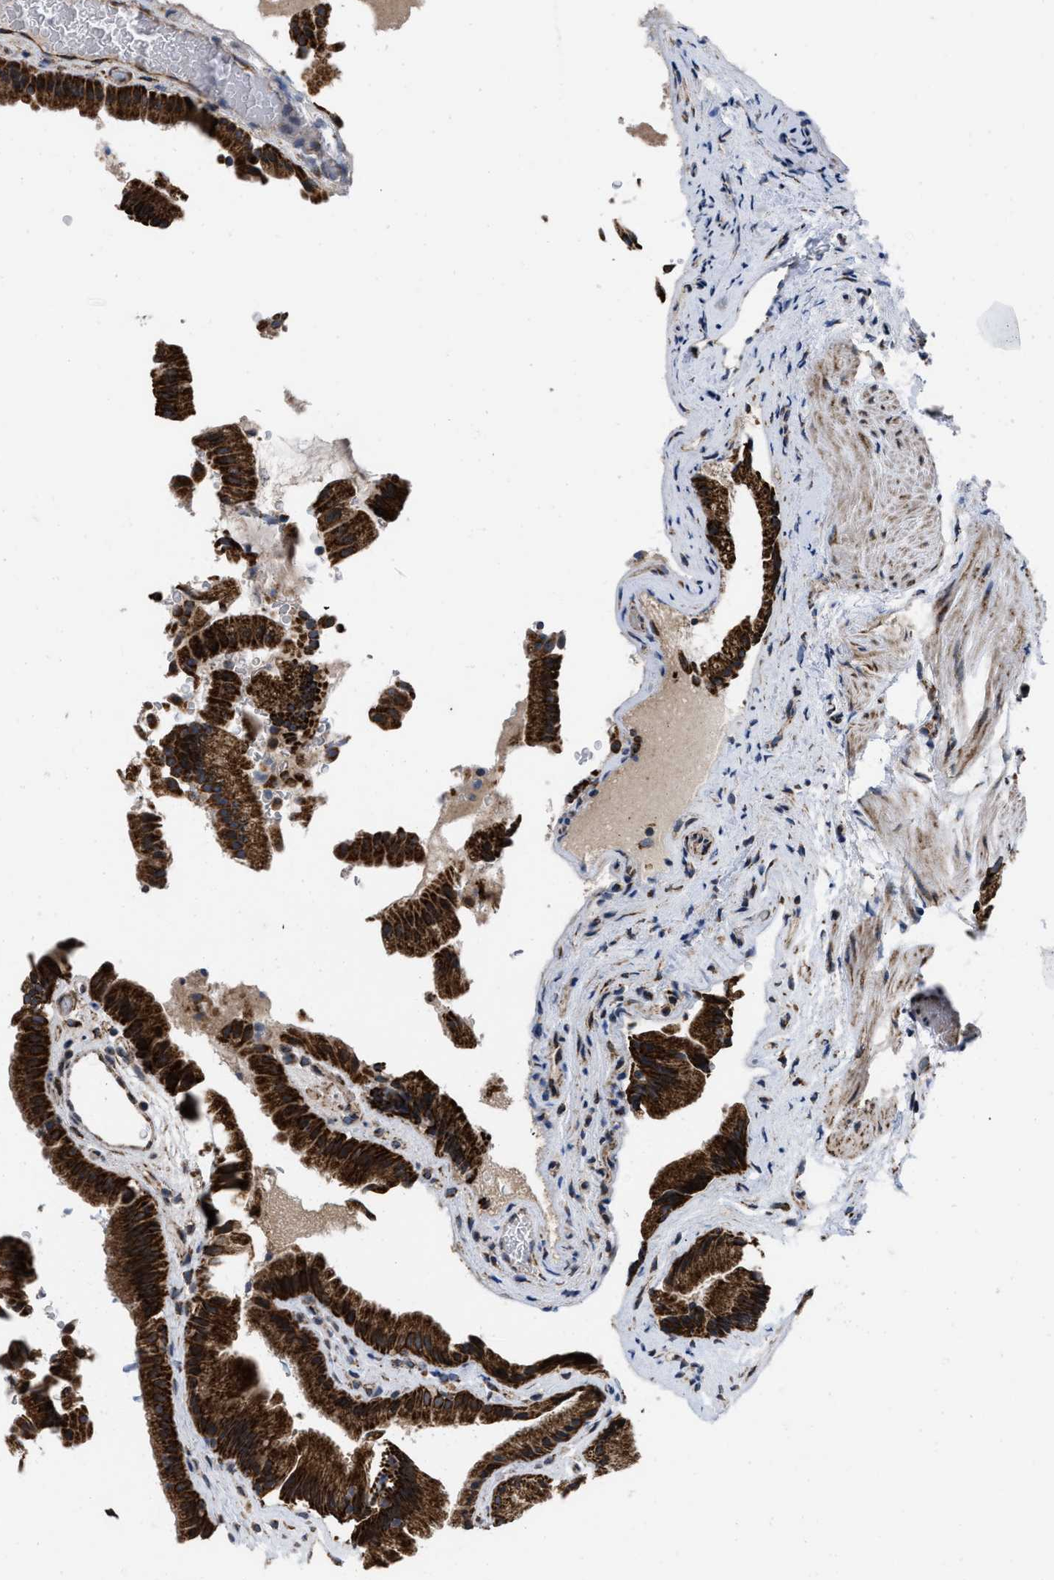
{"staining": {"intensity": "strong", "quantity": ">75%", "location": "cytoplasmic/membranous"}, "tissue": "gallbladder", "cell_type": "Glandular cells", "image_type": "normal", "snomed": [{"axis": "morphology", "description": "Normal tissue, NOS"}, {"axis": "topography", "description": "Gallbladder"}], "caption": "Immunohistochemical staining of benign gallbladder exhibits strong cytoplasmic/membranous protein positivity in approximately >75% of glandular cells.", "gene": "AKAP1", "patient": {"sex": "male", "age": 49}}